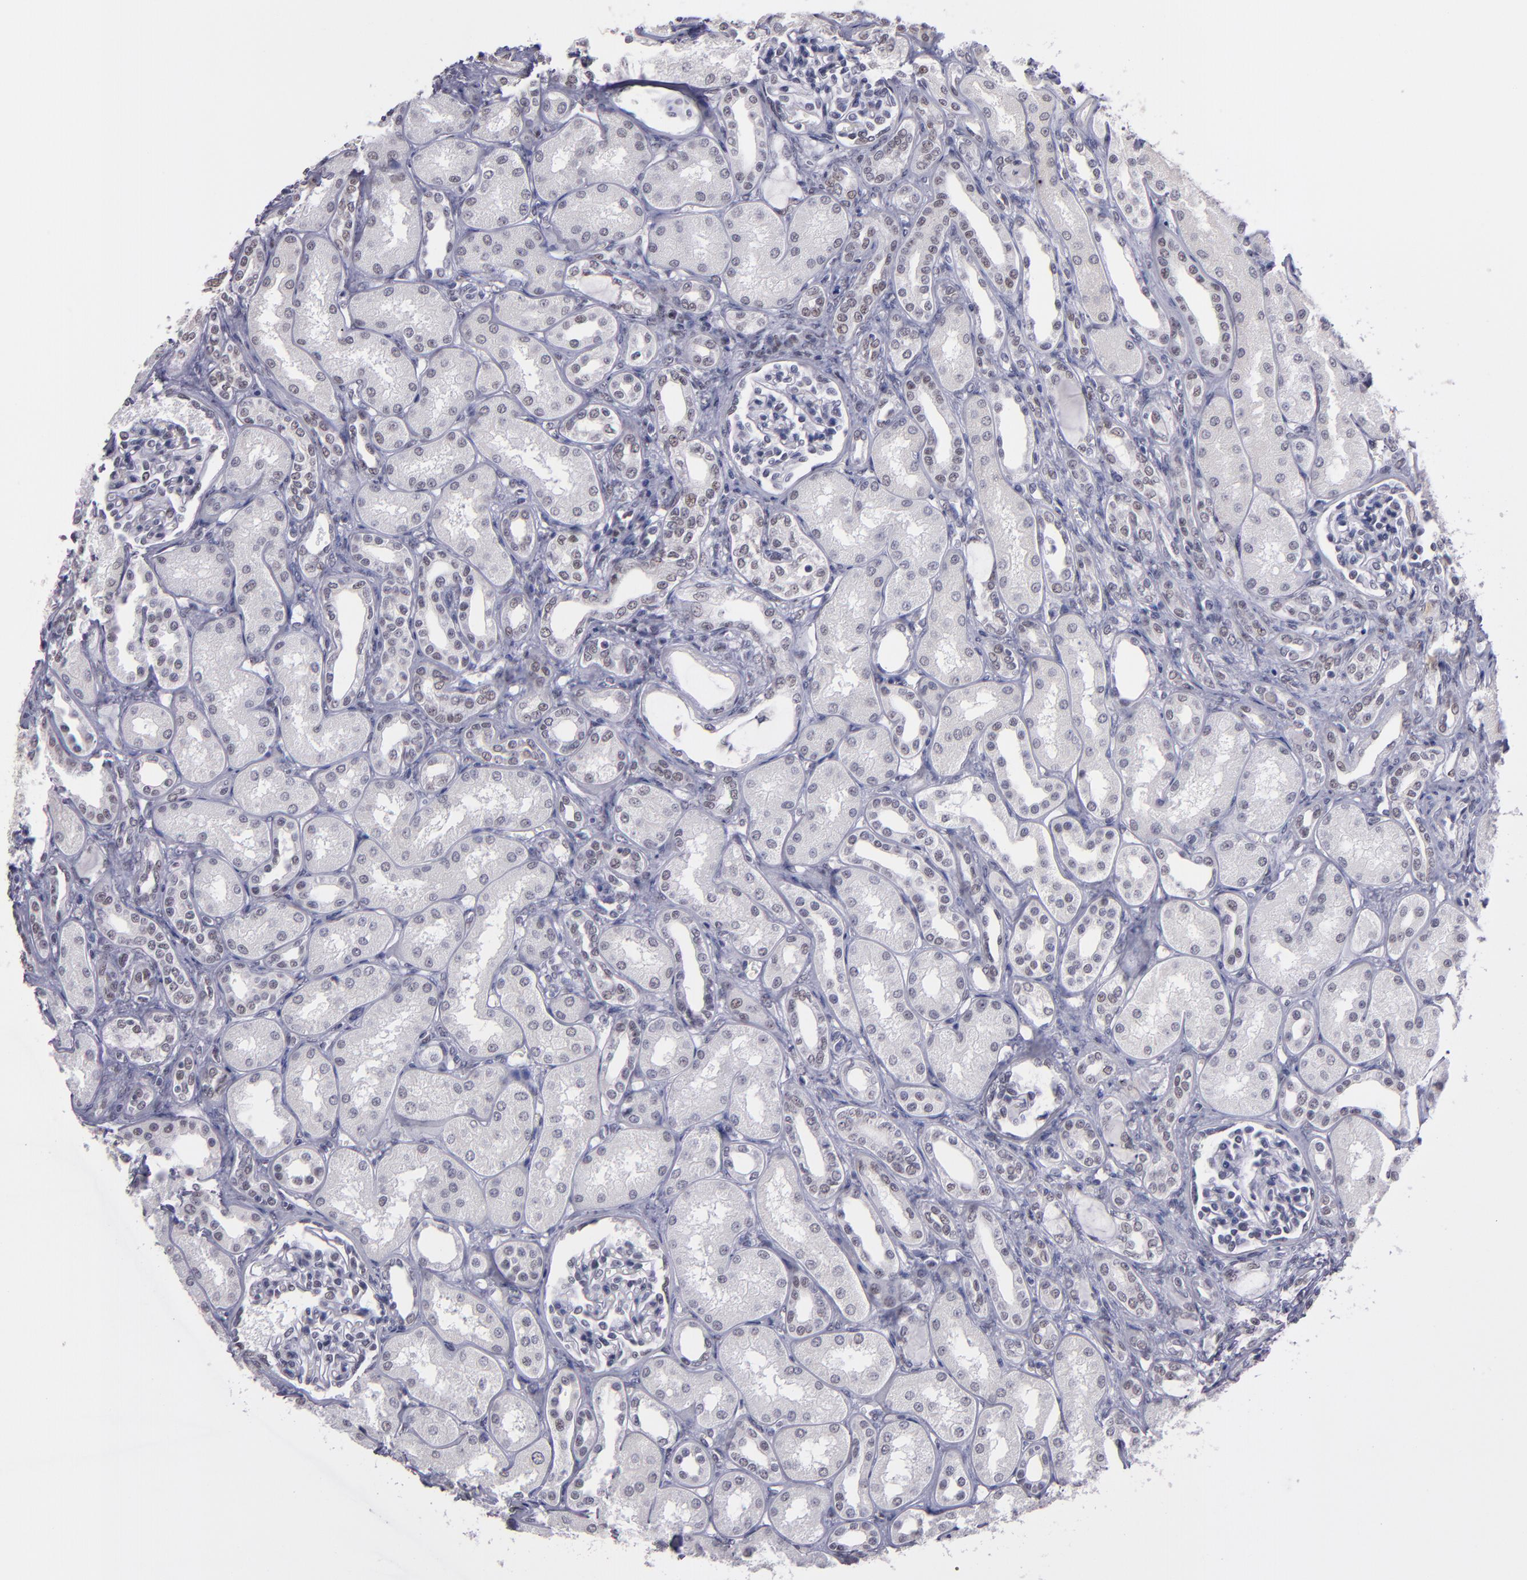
{"staining": {"intensity": "negative", "quantity": "none", "location": "none"}, "tissue": "kidney", "cell_type": "Cells in glomeruli", "image_type": "normal", "snomed": [{"axis": "morphology", "description": "Normal tissue, NOS"}, {"axis": "topography", "description": "Kidney"}], "caption": "Kidney was stained to show a protein in brown. There is no significant positivity in cells in glomeruli.", "gene": "OTUB2", "patient": {"sex": "male", "age": 7}}